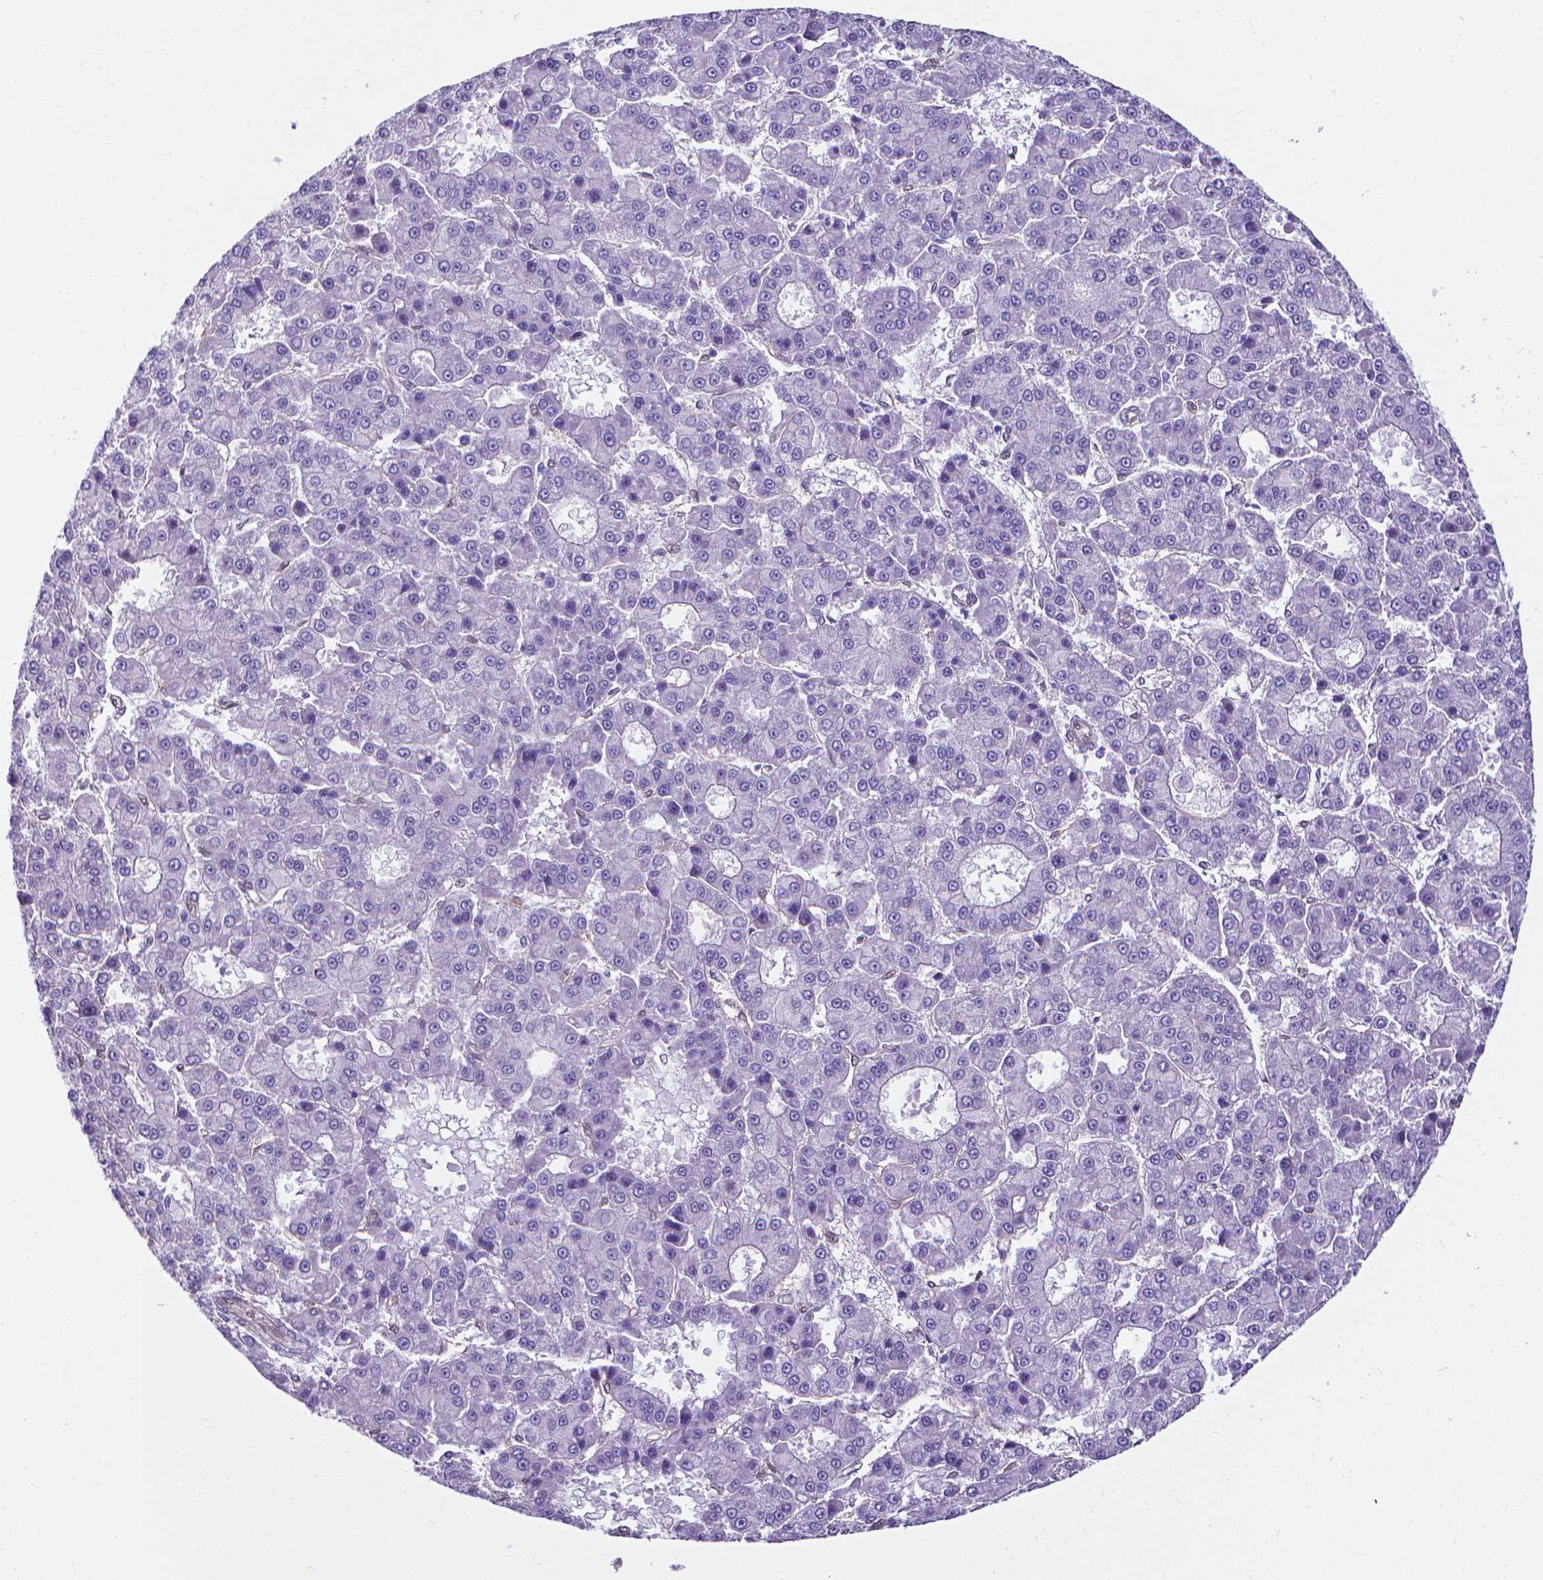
{"staining": {"intensity": "negative", "quantity": "none", "location": "none"}, "tissue": "liver cancer", "cell_type": "Tumor cells", "image_type": "cancer", "snomed": [{"axis": "morphology", "description": "Carcinoma, Hepatocellular, NOS"}, {"axis": "topography", "description": "Liver"}], "caption": "Photomicrograph shows no significant protein expression in tumor cells of hepatocellular carcinoma (liver). (DAB (3,3'-diaminobenzidine) IHC with hematoxylin counter stain).", "gene": "CLIC4", "patient": {"sex": "male", "age": 70}}